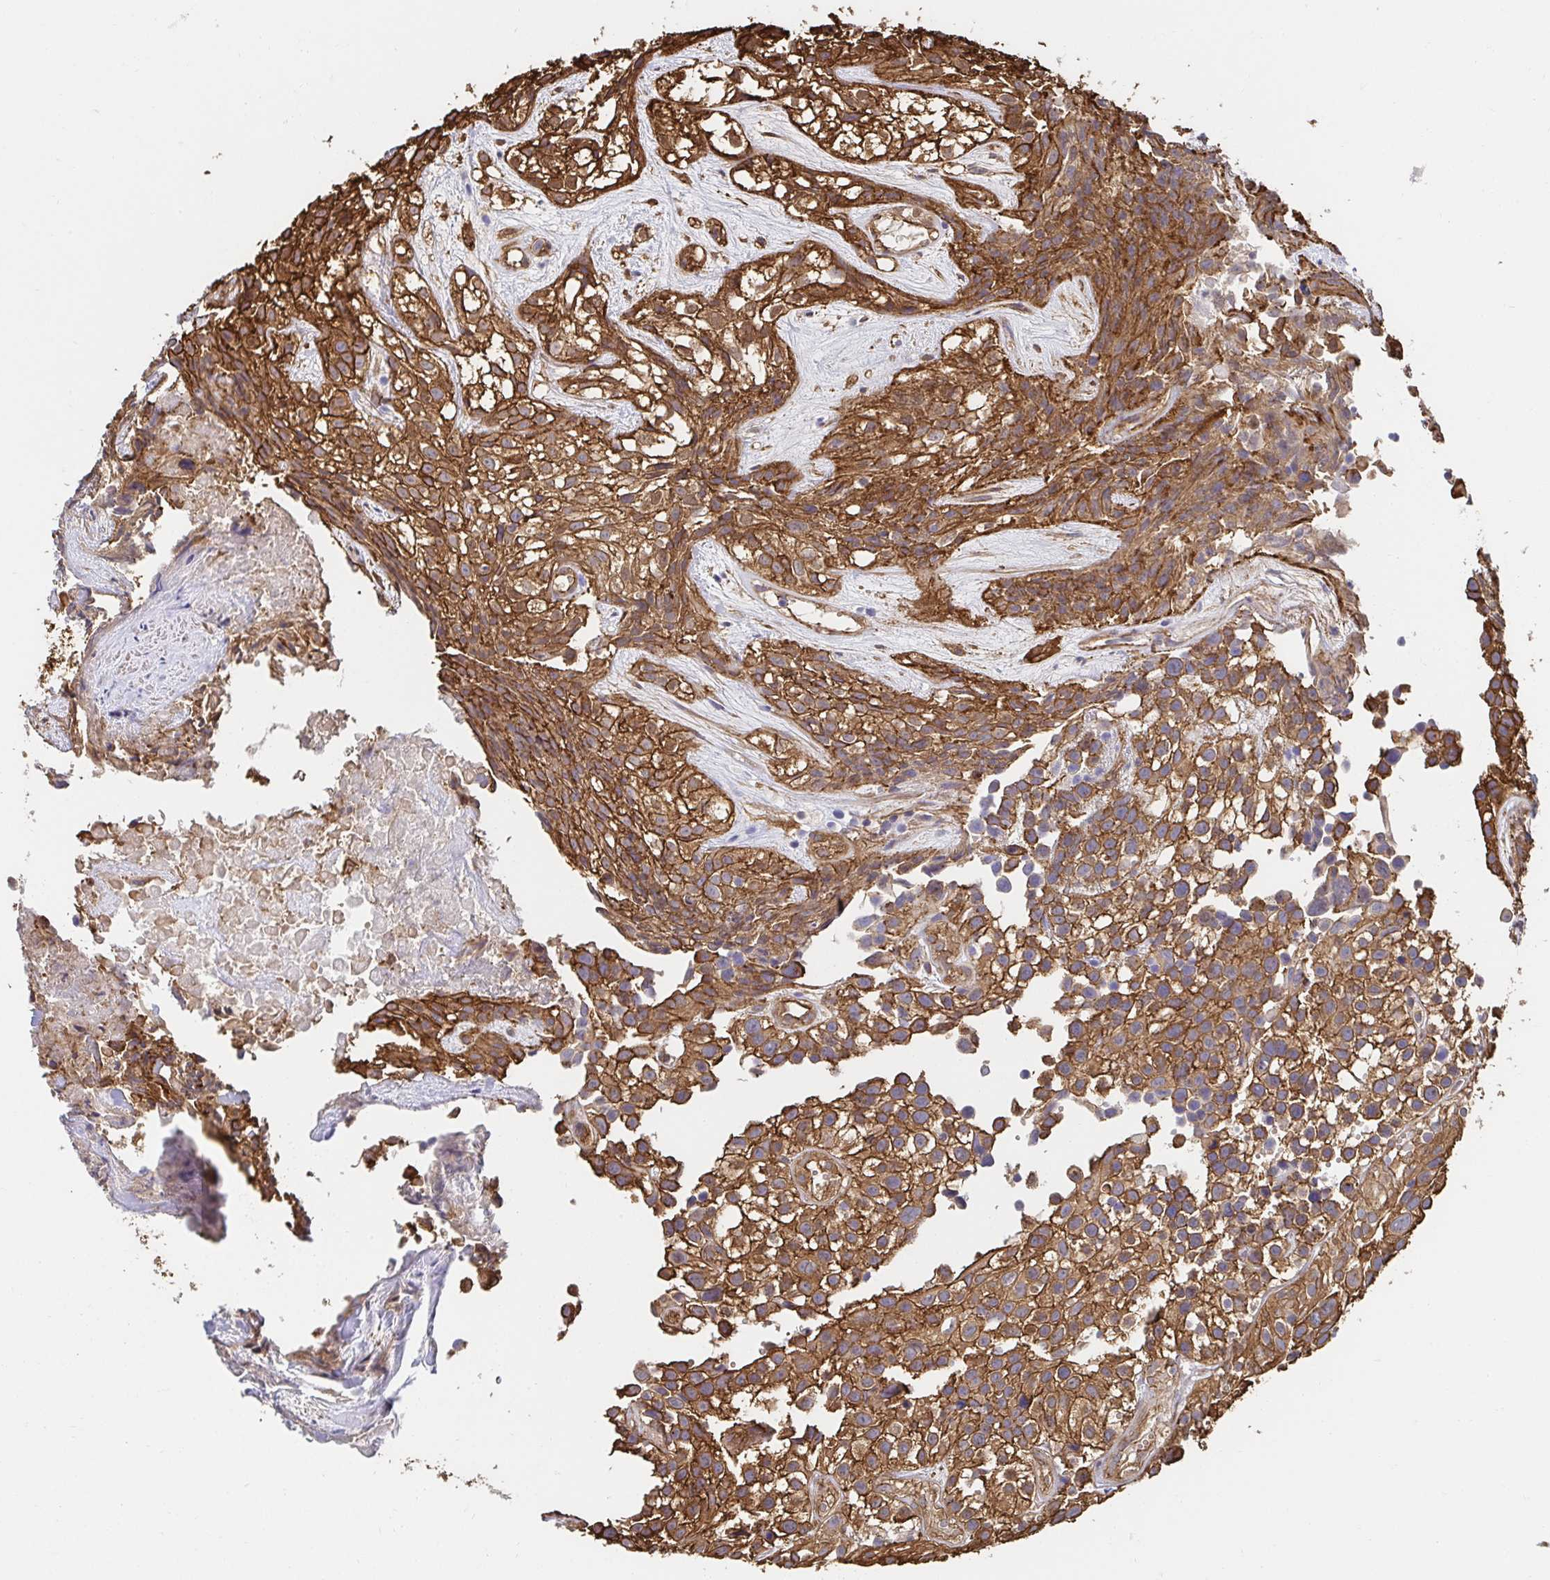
{"staining": {"intensity": "strong", "quantity": ">75%", "location": "cytoplasmic/membranous"}, "tissue": "urothelial cancer", "cell_type": "Tumor cells", "image_type": "cancer", "snomed": [{"axis": "morphology", "description": "Urothelial carcinoma, High grade"}, {"axis": "topography", "description": "Urinary bladder"}], "caption": "There is high levels of strong cytoplasmic/membranous expression in tumor cells of urothelial cancer, as demonstrated by immunohistochemical staining (brown color).", "gene": "CTTN", "patient": {"sex": "male", "age": 56}}